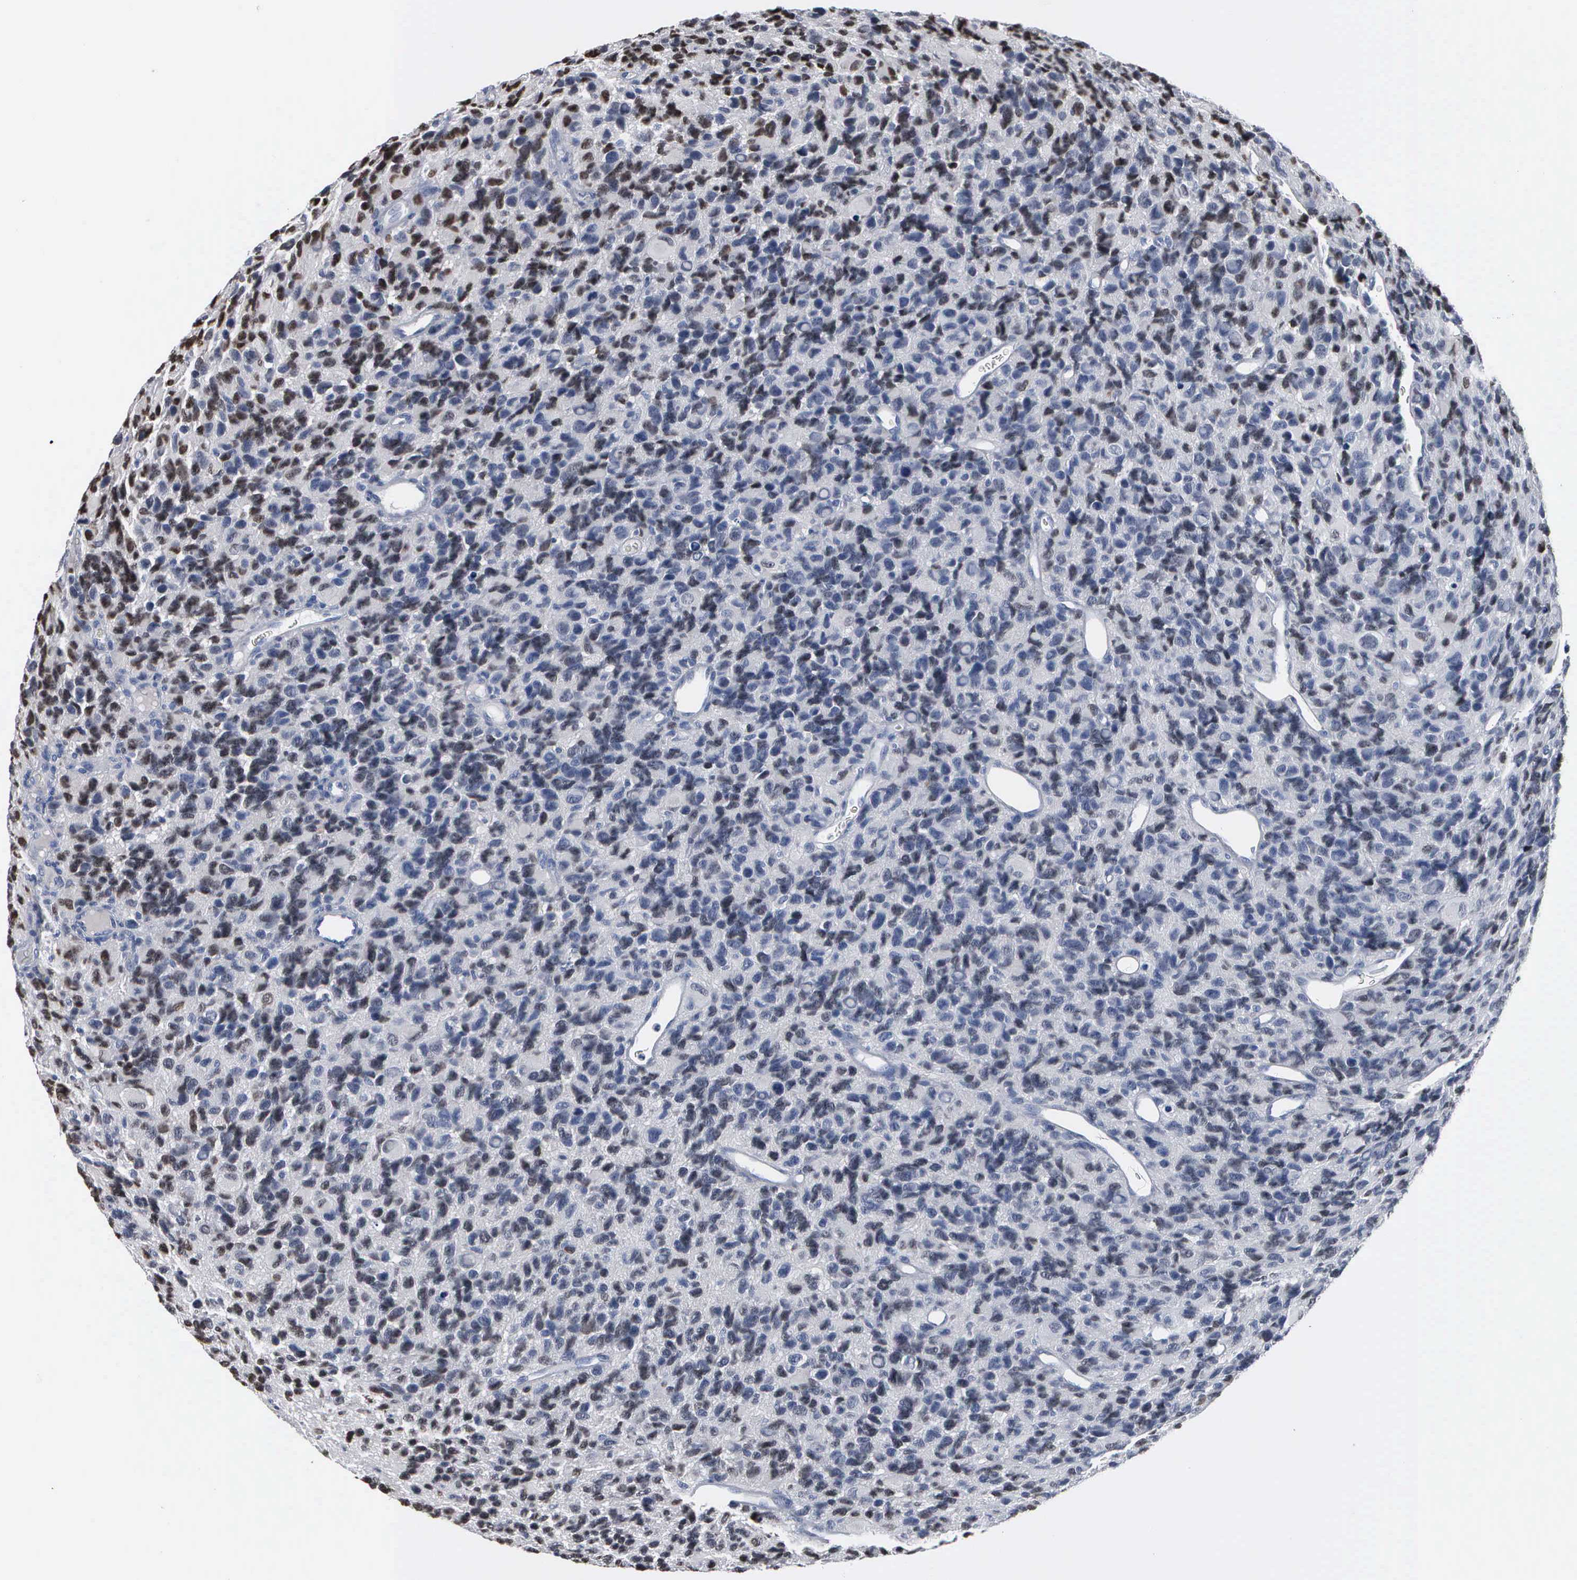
{"staining": {"intensity": "negative", "quantity": "none", "location": "none"}, "tissue": "glioma", "cell_type": "Tumor cells", "image_type": "cancer", "snomed": [{"axis": "morphology", "description": "Glioma, malignant, High grade"}, {"axis": "topography", "description": "Brain"}], "caption": "A photomicrograph of glioma stained for a protein displays no brown staining in tumor cells.", "gene": "FGF2", "patient": {"sex": "male", "age": 77}}